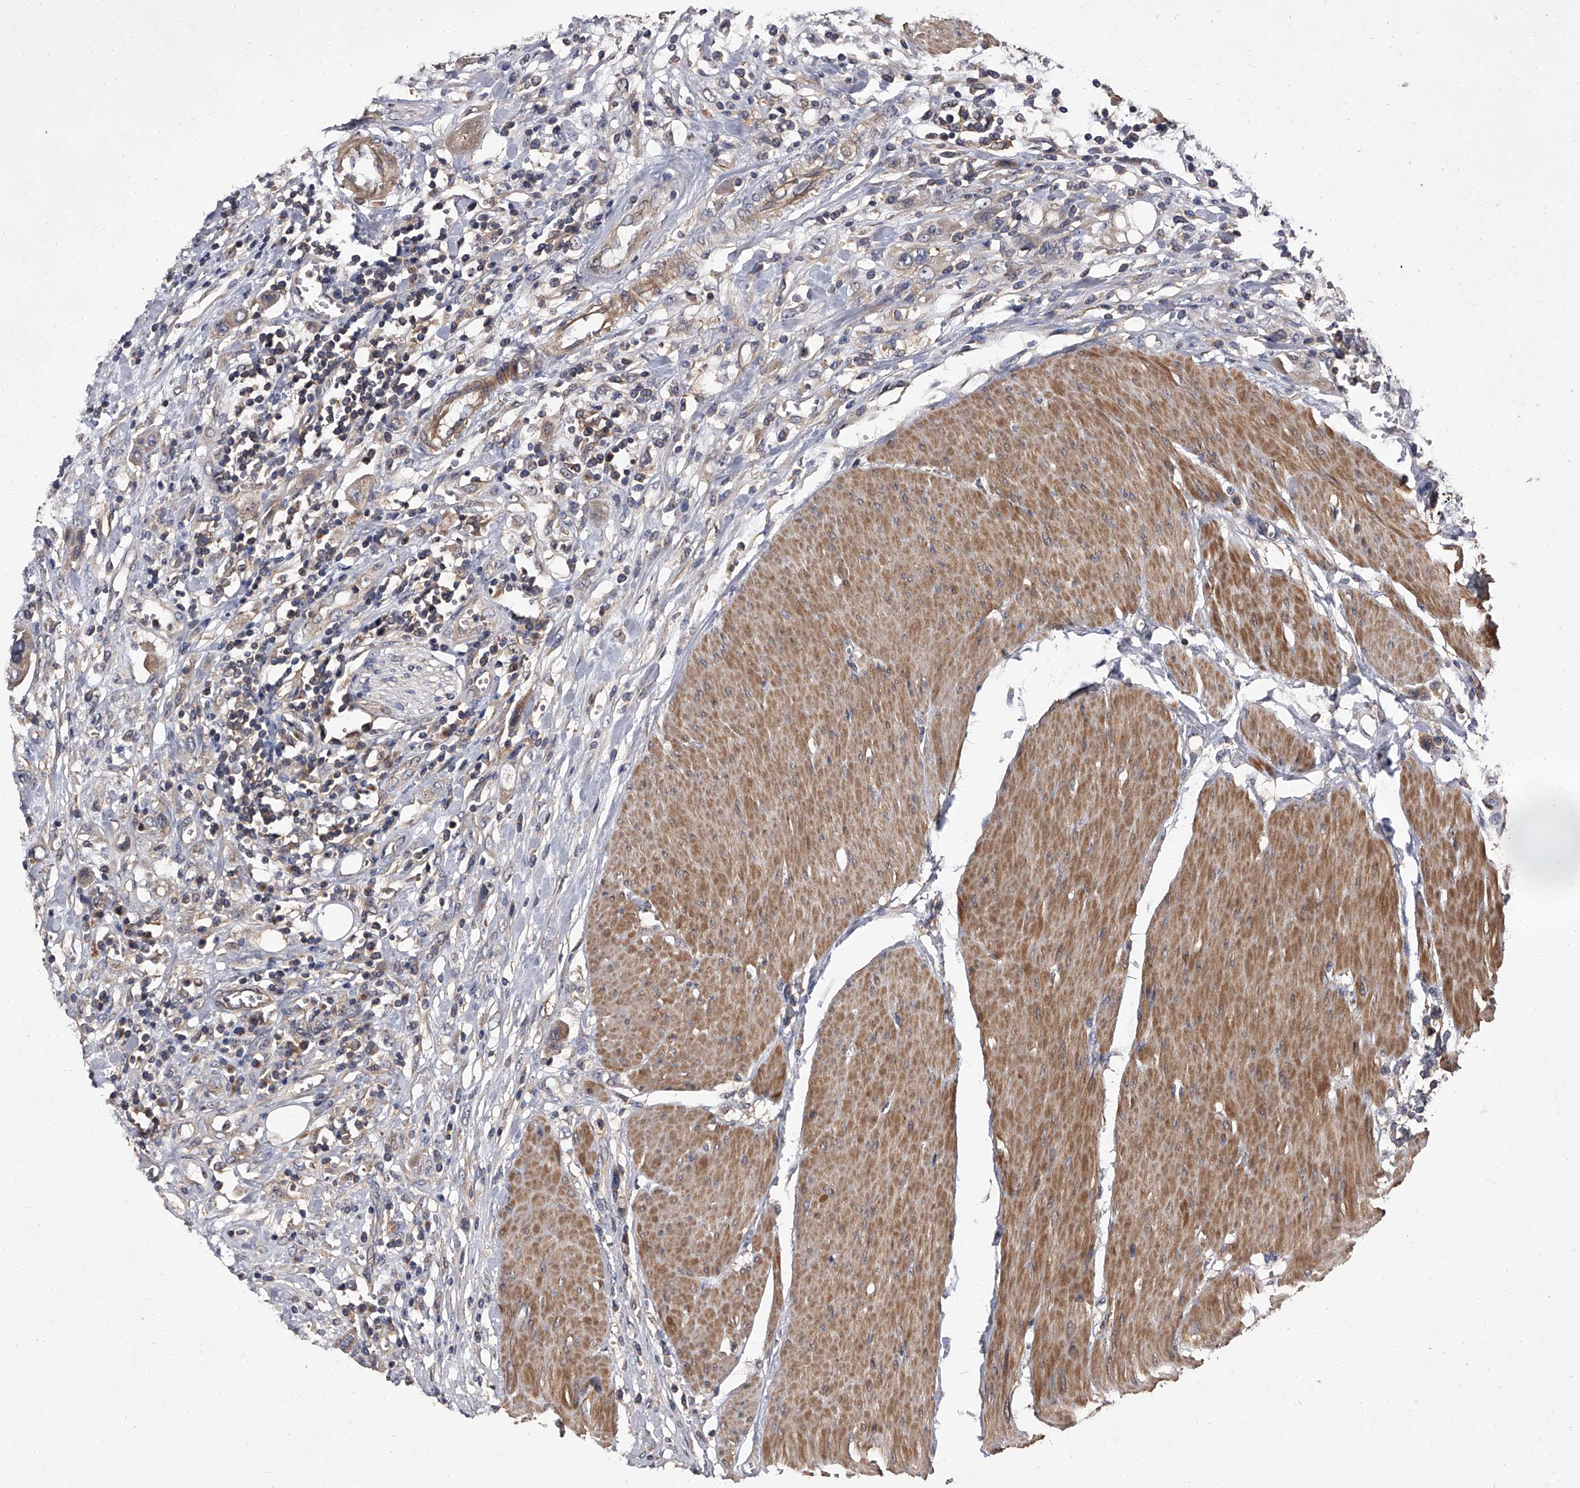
{"staining": {"intensity": "weak", "quantity": "<25%", "location": "cytoplasmic/membranous"}, "tissue": "urothelial cancer", "cell_type": "Tumor cells", "image_type": "cancer", "snomed": [{"axis": "morphology", "description": "Urothelial carcinoma, High grade"}, {"axis": "topography", "description": "Urinary bladder"}], "caption": "Image shows no protein expression in tumor cells of urothelial cancer tissue.", "gene": "STK36", "patient": {"sex": "male", "age": 50}}